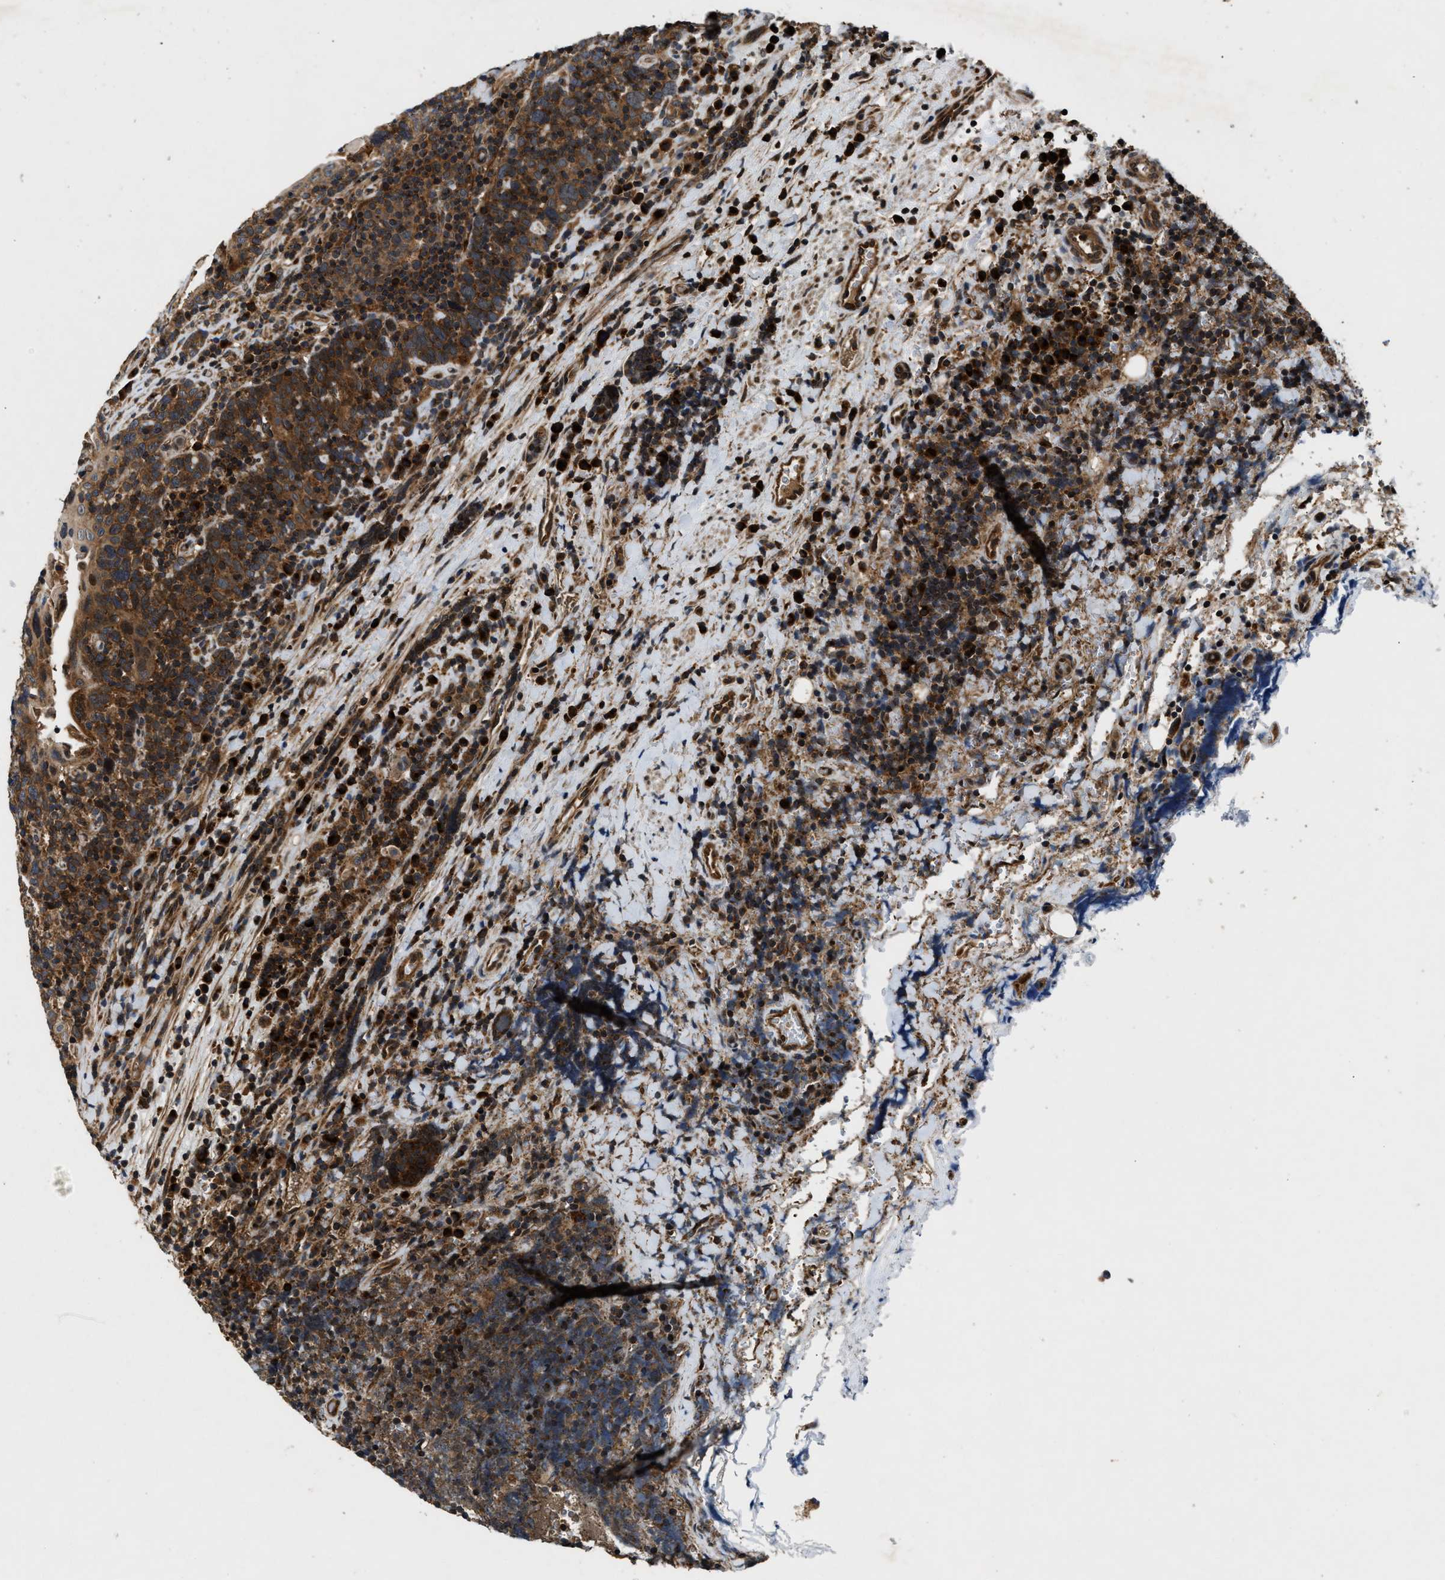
{"staining": {"intensity": "strong", "quantity": ">75%", "location": "cytoplasmic/membranous"}, "tissue": "head and neck cancer", "cell_type": "Tumor cells", "image_type": "cancer", "snomed": [{"axis": "morphology", "description": "Squamous cell carcinoma, NOS"}, {"axis": "morphology", "description": "Squamous cell carcinoma, metastatic, NOS"}, {"axis": "topography", "description": "Lymph node"}, {"axis": "topography", "description": "Head-Neck"}], "caption": "This is a histology image of immunohistochemistry (IHC) staining of squamous cell carcinoma (head and neck), which shows strong staining in the cytoplasmic/membranous of tumor cells.", "gene": "PNPLA8", "patient": {"sex": "male", "age": 62}}